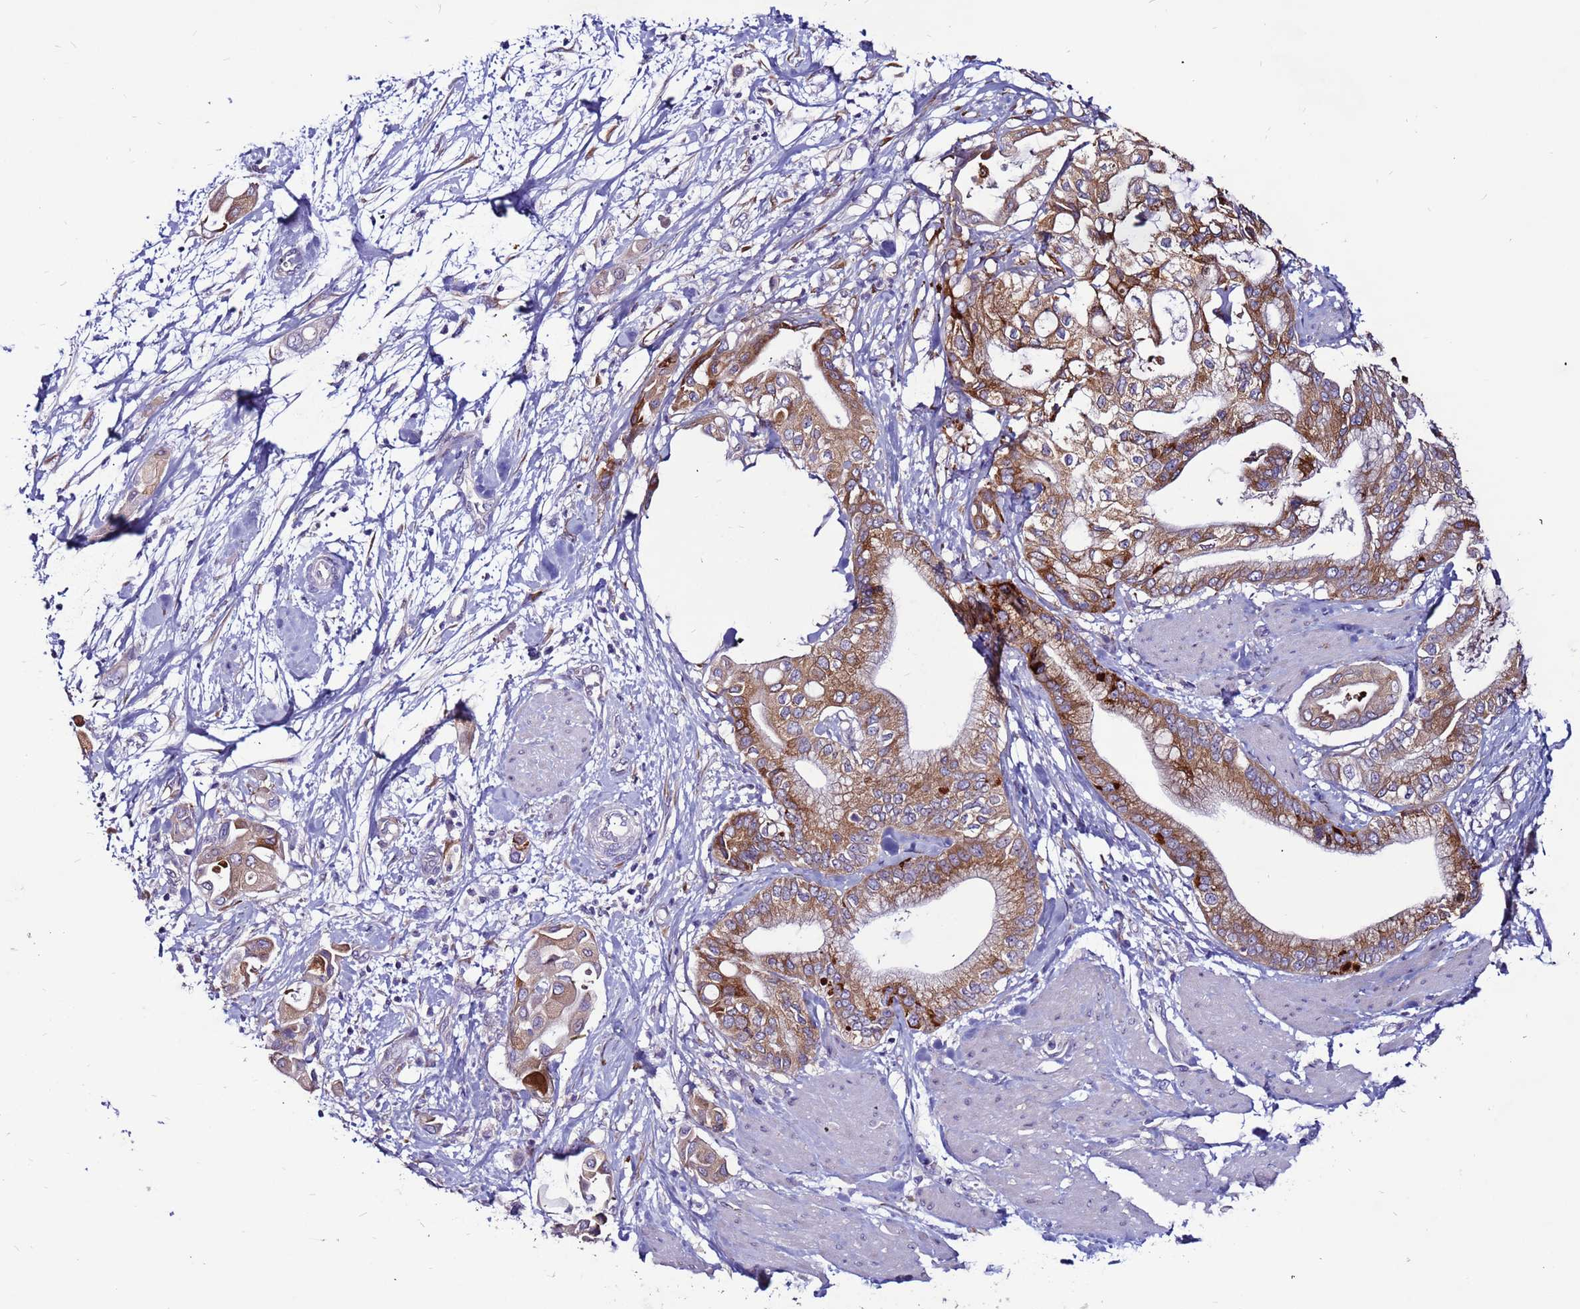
{"staining": {"intensity": "moderate", "quantity": ">75%", "location": "cytoplasmic/membranous"}, "tissue": "pancreatic cancer", "cell_type": "Tumor cells", "image_type": "cancer", "snomed": [{"axis": "morphology", "description": "Adenocarcinoma, NOS"}, {"axis": "morphology", "description": "Adenocarcinoma, metastatic, NOS"}, {"axis": "topography", "description": "Lymph node"}, {"axis": "topography", "description": "Pancreas"}, {"axis": "topography", "description": "Duodenum"}], "caption": "This photomicrograph displays immunohistochemistry staining of human pancreatic cancer (adenocarcinoma), with medium moderate cytoplasmic/membranous positivity in approximately >75% of tumor cells.", "gene": "SLC44A3", "patient": {"sex": "female", "age": 64}}